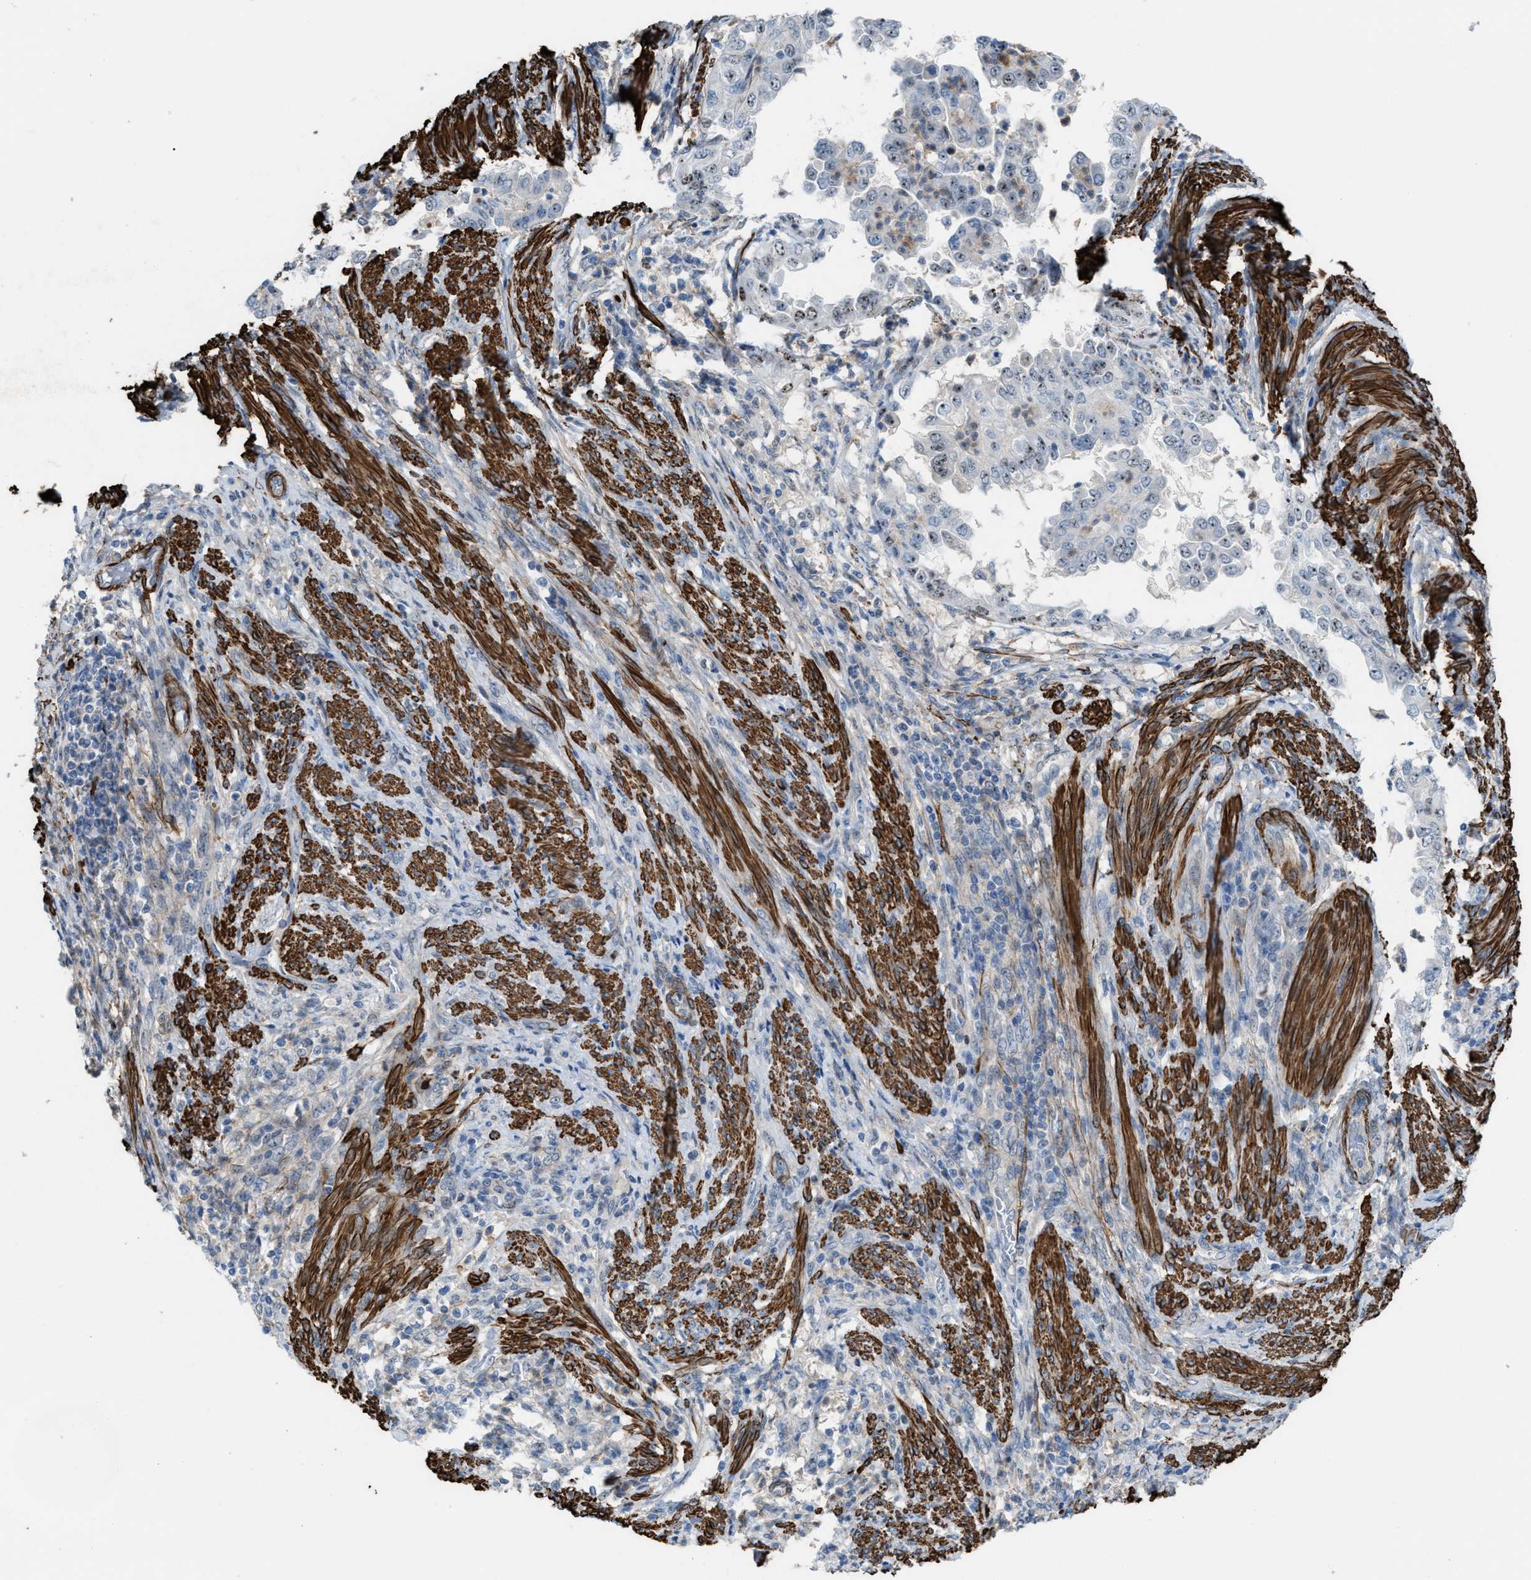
{"staining": {"intensity": "moderate", "quantity": ">75%", "location": "nuclear"}, "tissue": "endometrial cancer", "cell_type": "Tumor cells", "image_type": "cancer", "snomed": [{"axis": "morphology", "description": "Adenocarcinoma, NOS"}, {"axis": "topography", "description": "Endometrium"}], "caption": "DAB immunohistochemical staining of endometrial cancer (adenocarcinoma) reveals moderate nuclear protein positivity in about >75% of tumor cells.", "gene": "NQO2", "patient": {"sex": "female", "age": 85}}